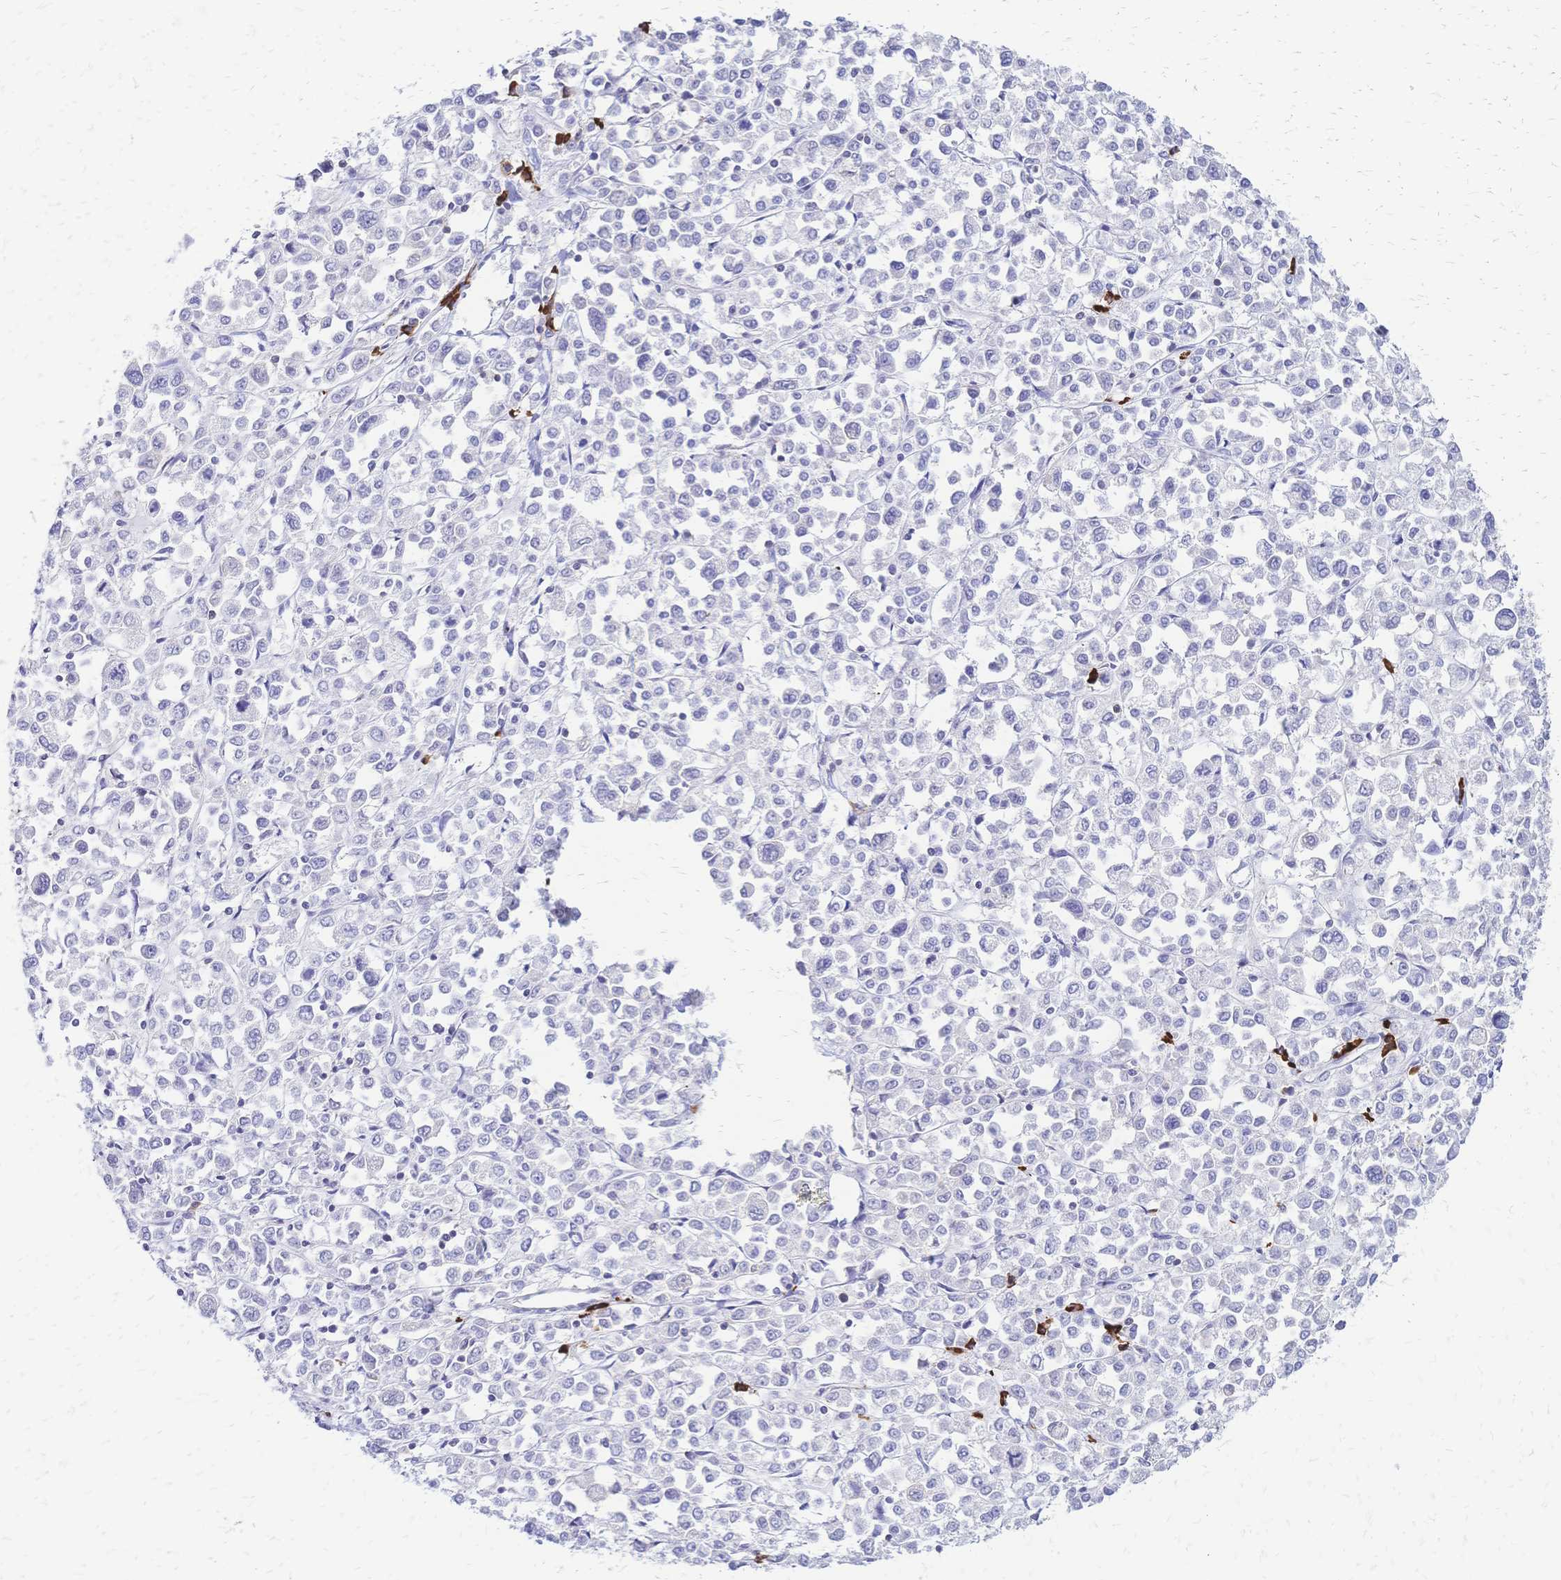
{"staining": {"intensity": "negative", "quantity": "none", "location": "none"}, "tissue": "stomach cancer", "cell_type": "Tumor cells", "image_type": "cancer", "snomed": [{"axis": "morphology", "description": "Adenocarcinoma, NOS"}, {"axis": "topography", "description": "Stomach, upper"}], "caption": "DAB (3,3'-diaminobenzidine) immunohistochemical staining of stomach cancer (adenocarcinoma) exhibits no significant expression in tumor cells.", "gene": "IL2RA", "patient": {"sex": "male", "age": 70}}